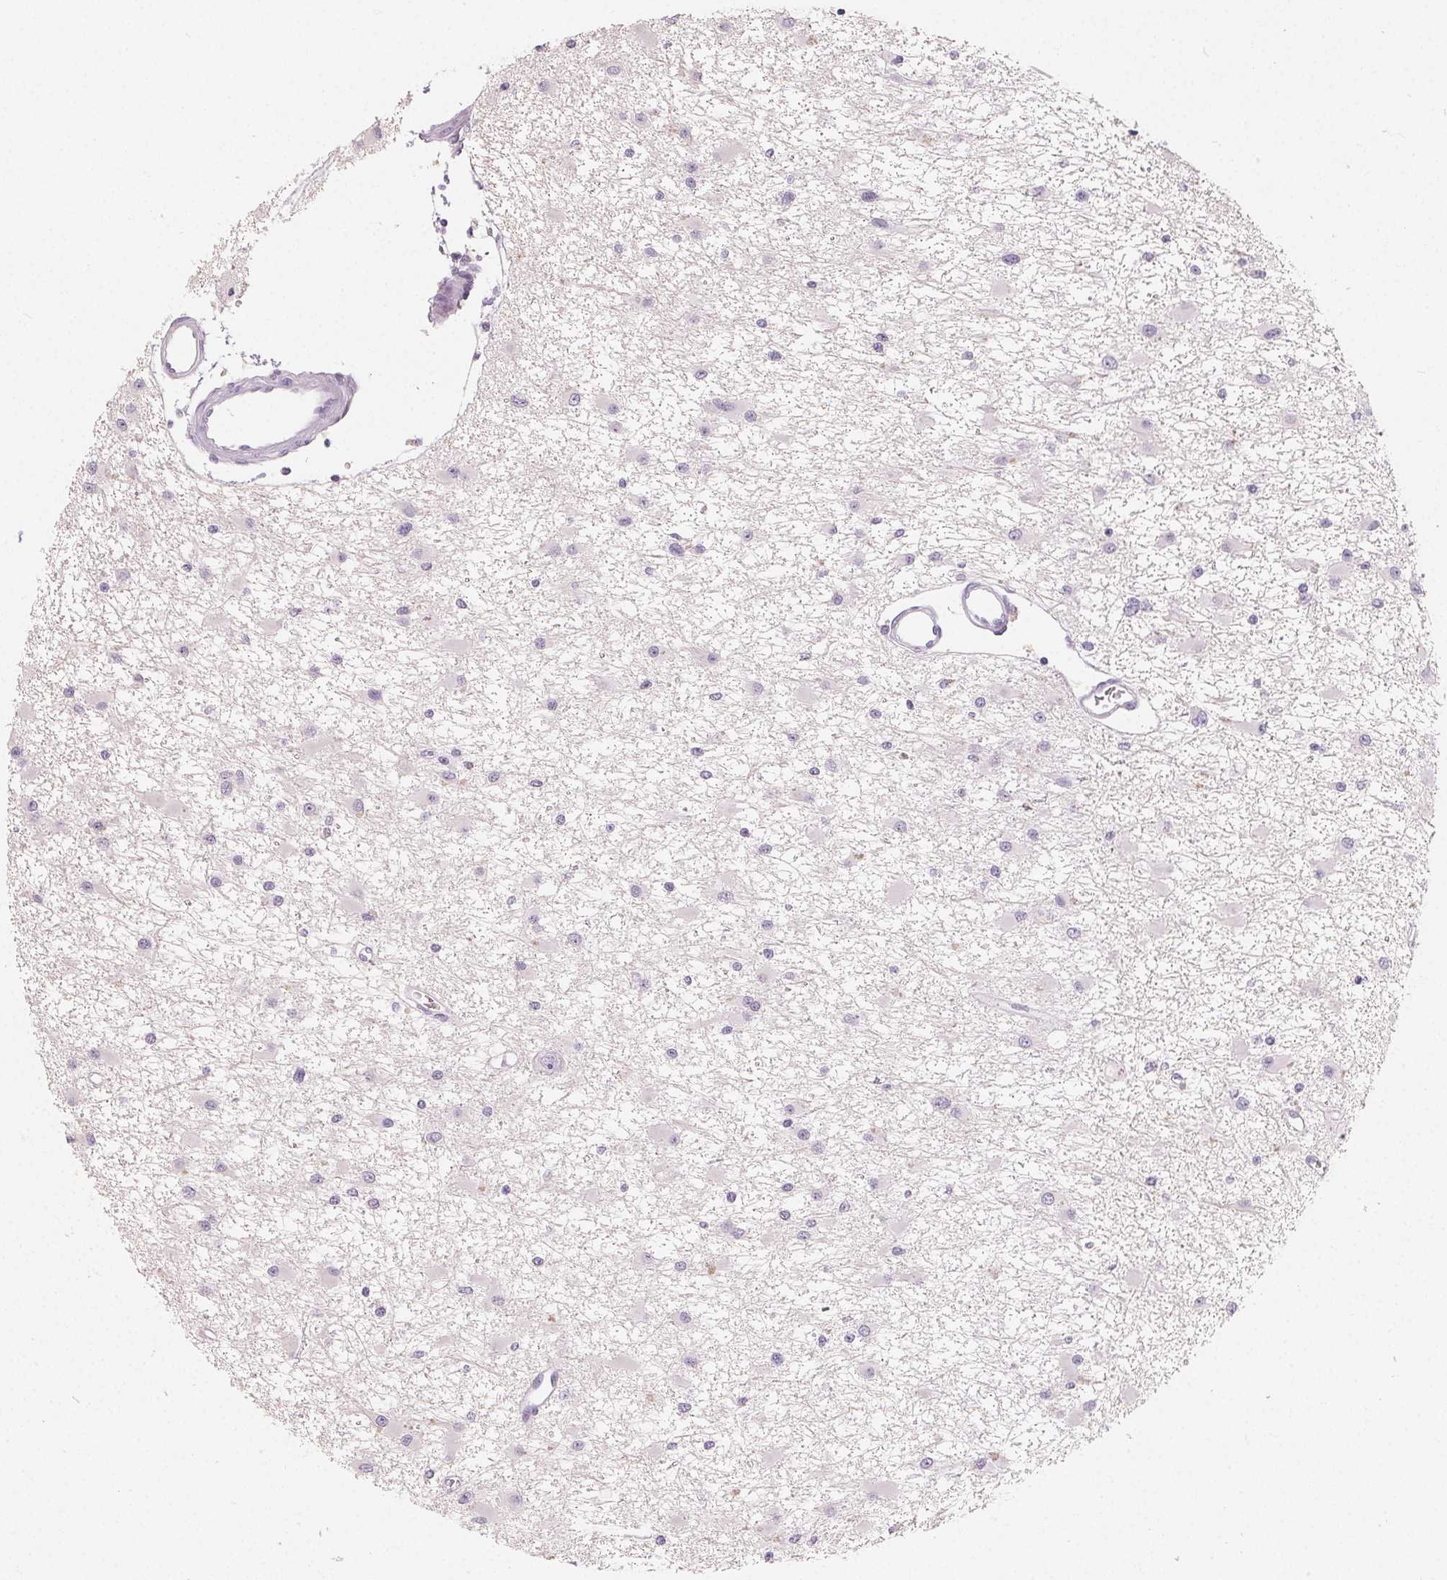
{"staining": {"intensity": "negative", "quantity": "none", "location": "none"}, "tissue": "glioma", "cell_type": "Tumor cells", "image_type": "cancer", "snomed": [{"axis": "morphology", "description": "Glioma, malignant, High grade"}, {"axis": "topography", "description": "Brain"}], "caption": "Image shows no significant protein positivity in tumor cells of malignant high-grade glioma. (Stains: DAB (3,3'-diaminobenzidine) immunohistochemistry with hematoxylin counter stain, Microscopy: brightfield microscopy at high magnification).", "gene": "MIOX", "patient": {"sex": "male", "age": 54}}